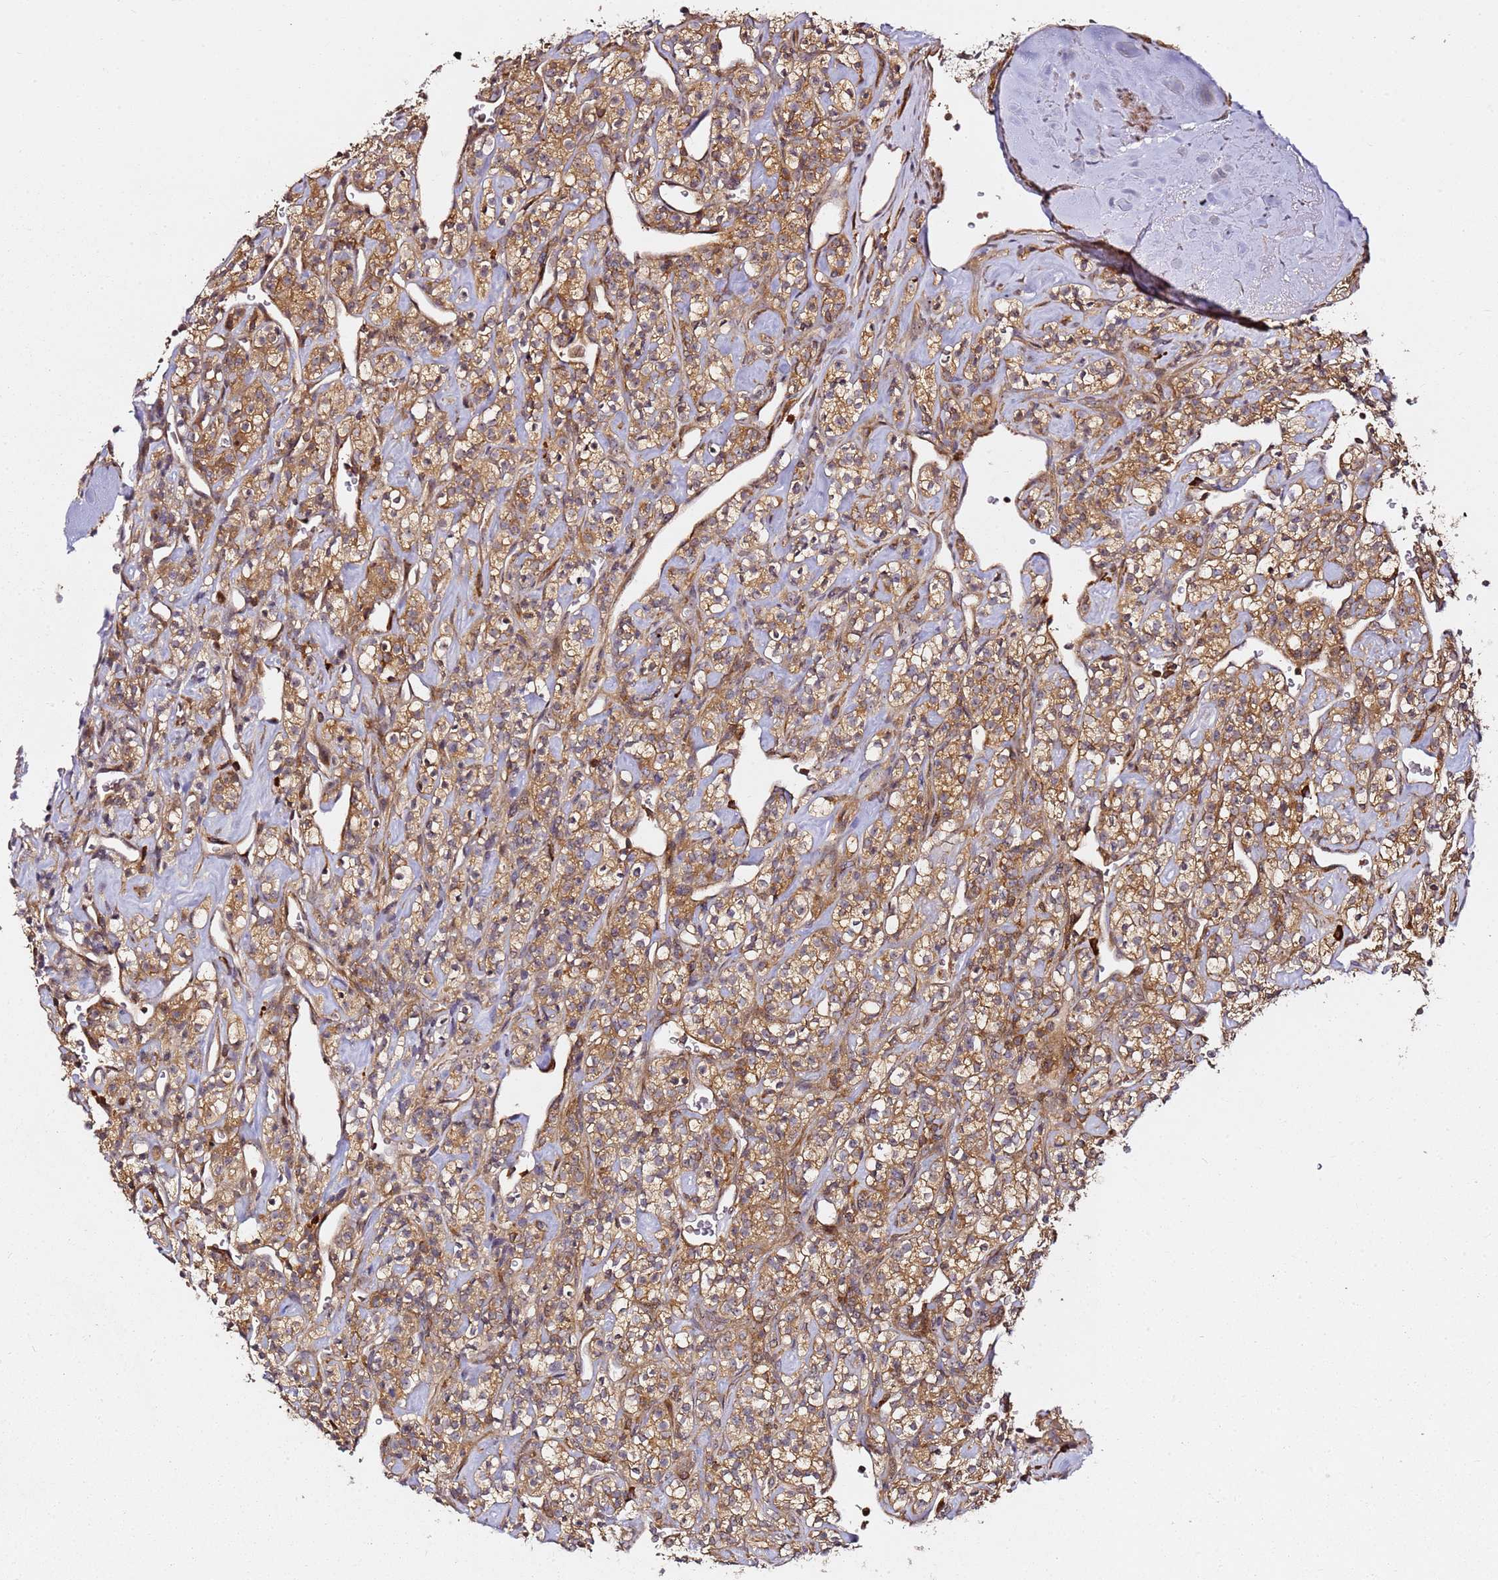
{"staining": {"intensity": "moderate", "quantity": ">75%", "location": "cytoplasmic/membranous"}, "tissue": "renal cancer", "cell_type": "Tumor cells", "image_type": "cancer", "snomed": [{"axis": "morphology", "description": "Adenocarcinoma, NOS"}, {"axis": "topography", "description": "Kidney"}], "caption": "Protein staining of renal cancer (adenocarcinoma) tissue reveals moderate cytoplasmic/membranous expression in approximately >75% of tumor cells. Using DAB (brown) and hematoxylin (blue) stains, captured at high magnification using brightfield microscopy.", "gene": "PRMT7", "patient": {"sex": "male", "age": 77}}